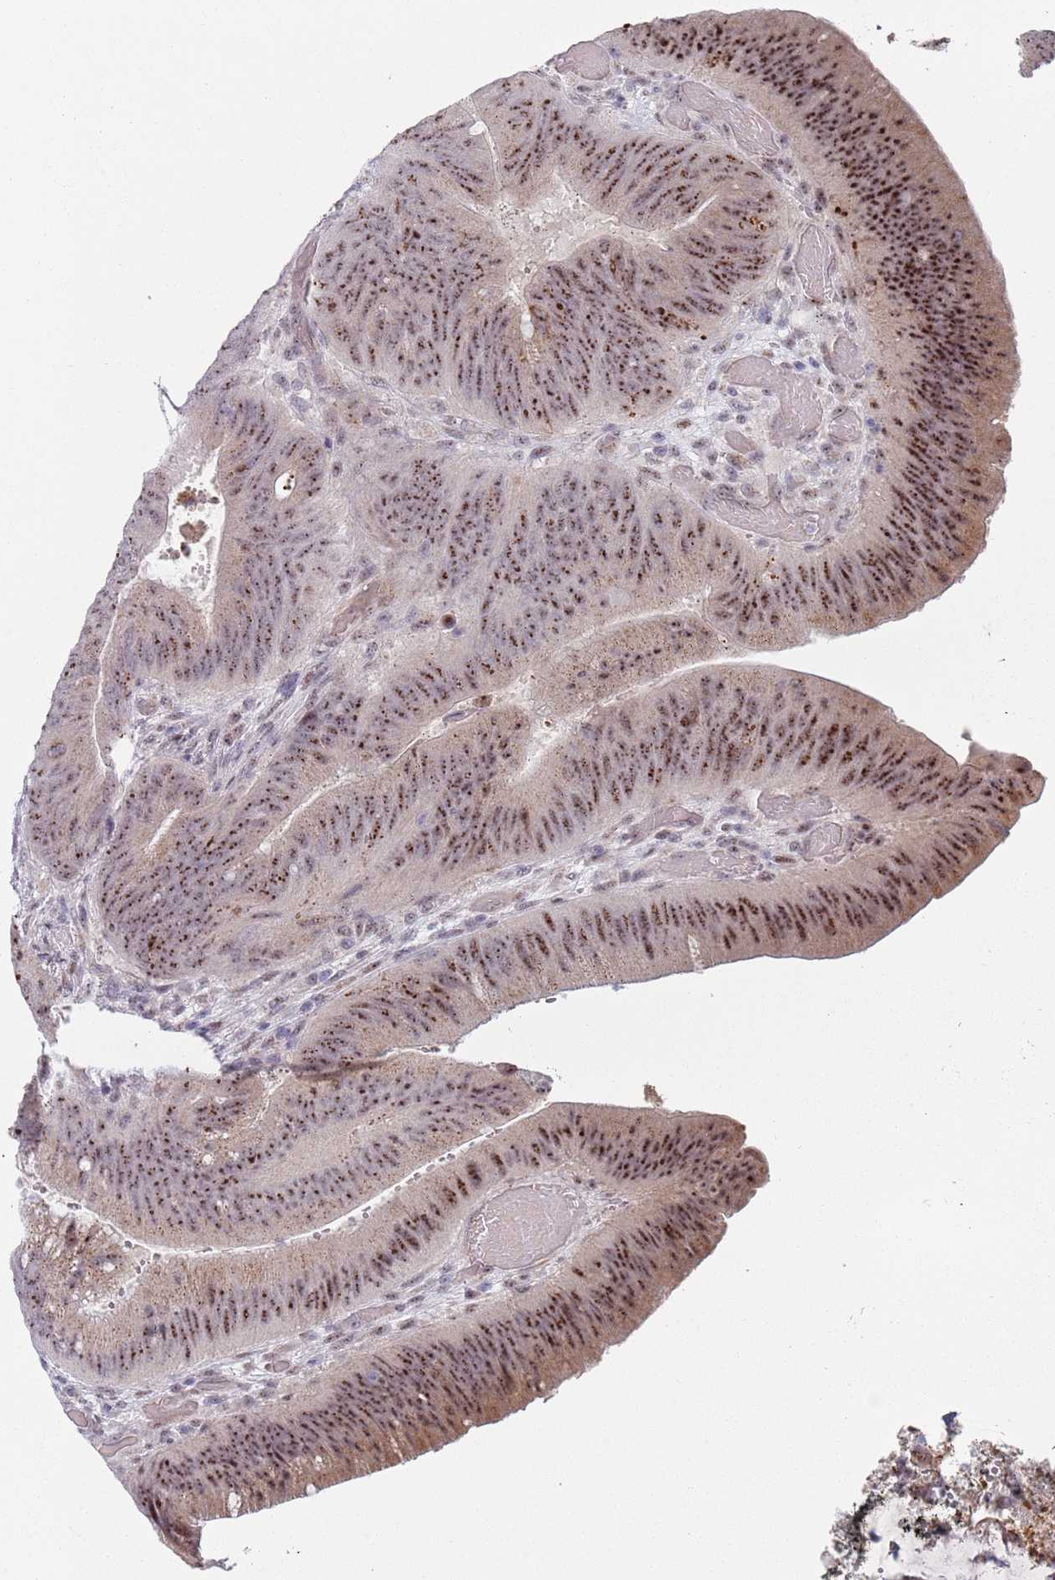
{"staining": {"intensity": "moderate", "quantity": ">75%", "location": "cytoplasmic/membranous,nuclear"}, "tissue": "colorectal cancer", "cell_type": "Tumor cells", "image_type": "cancer", "snomed": [{"axis": "morphology", "description": "Adenocarcinoma, NOS"}, {"axis": "topography", "description": "Colon"}], "caption": "This image demonstrates IHC staining of human colorectal adenocarcinoma, with medium moderate cytoplasmic/membranous and nuclear expression in approximately >75% of tumor cells.", "gene": "PLCL2", "patient": {"sex": "female", "age": 43}}